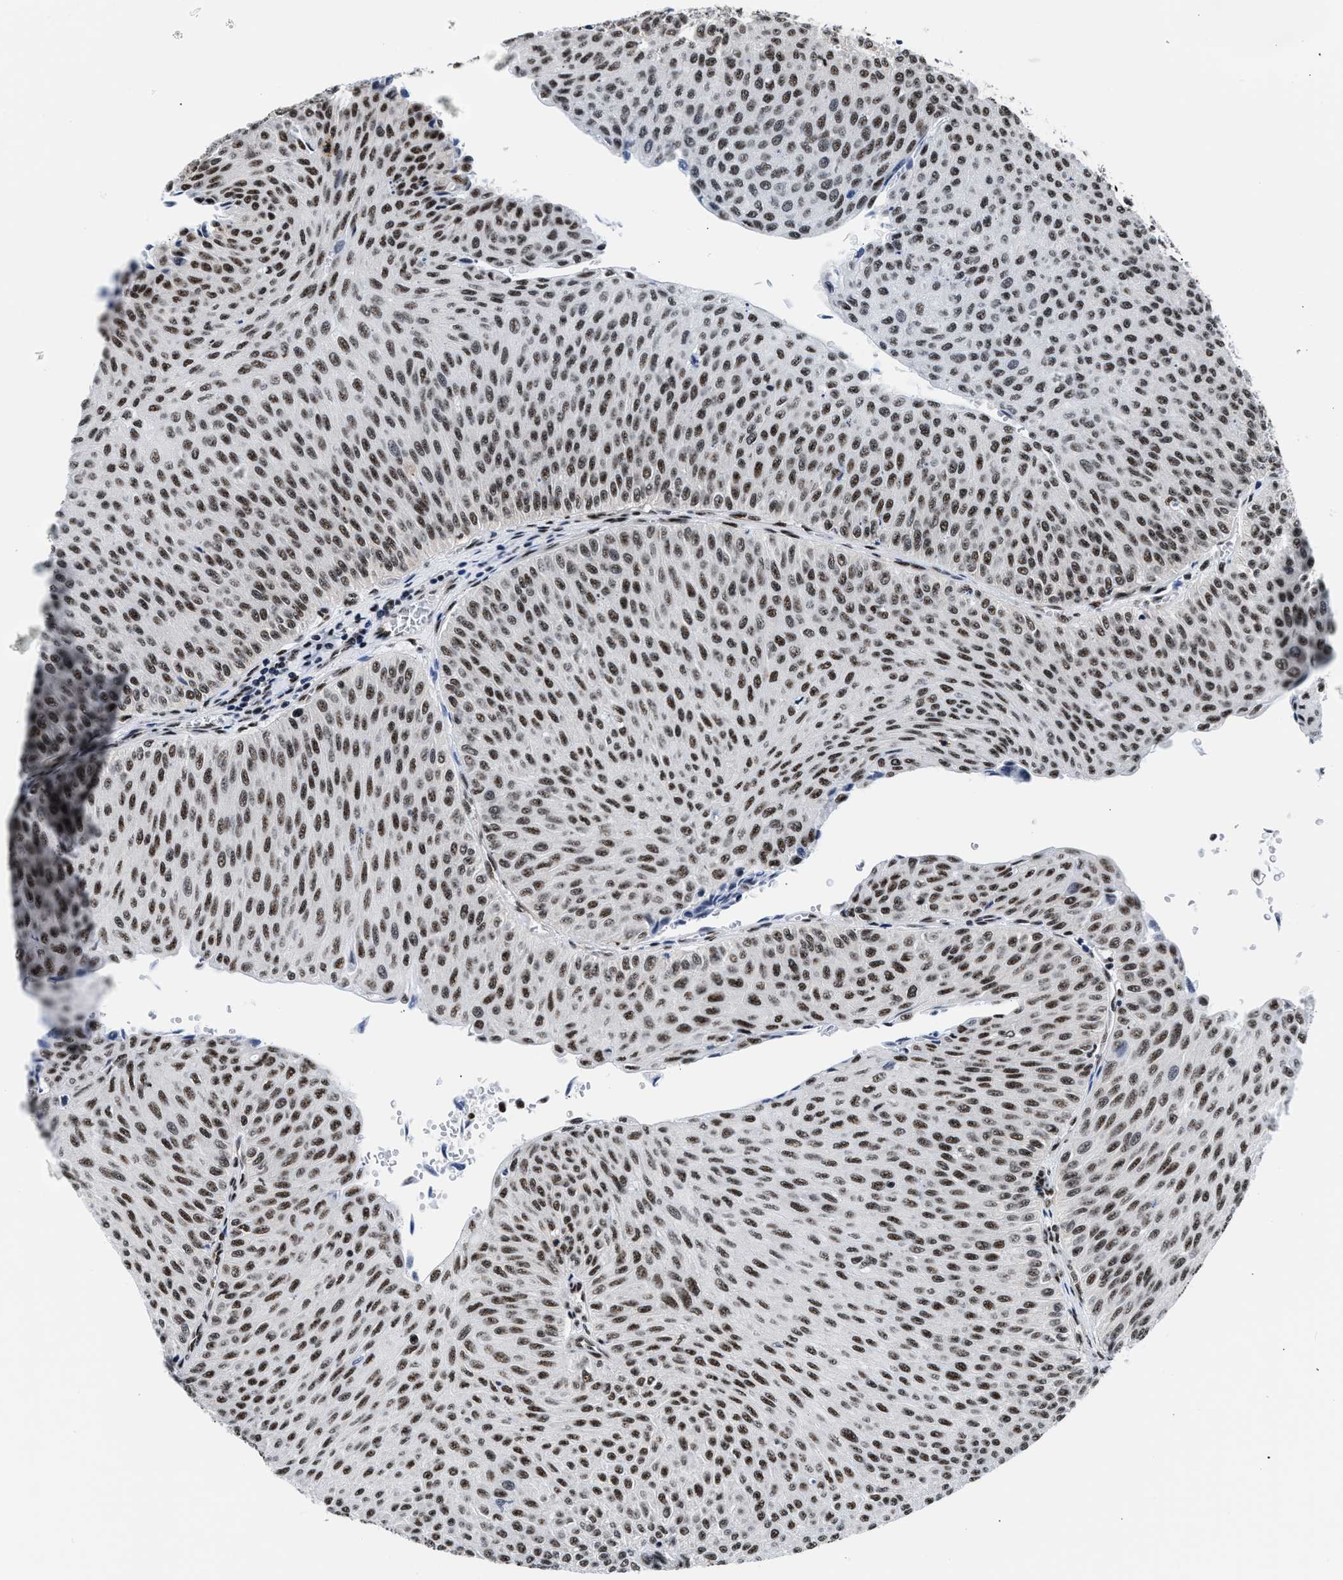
{"staining": {"intensity": "moderate", "quantity": ">75%", "location": "nuclear"}, "tissue": "urothelial cancer", "cell_type": "Tumor cells", "image_type": "cancer", "snomed": [{"axis": "morphology", "description": "Urothelial carcinoma, Low grade"}, {"axis": "topography", "description": "Urinary bladder"}], "caption": "A medium amount of moderate nuclear positivity is appreciated in approximately >75% of tumor cells in urothelial carcinoma (low-grade) tissue. (DAB (3,3'-diaminobenzidine) IHC with brightfield microscopy, high magnification).", "gene": "RBM8A", "patient": {"sex": "male", "age": 78}}